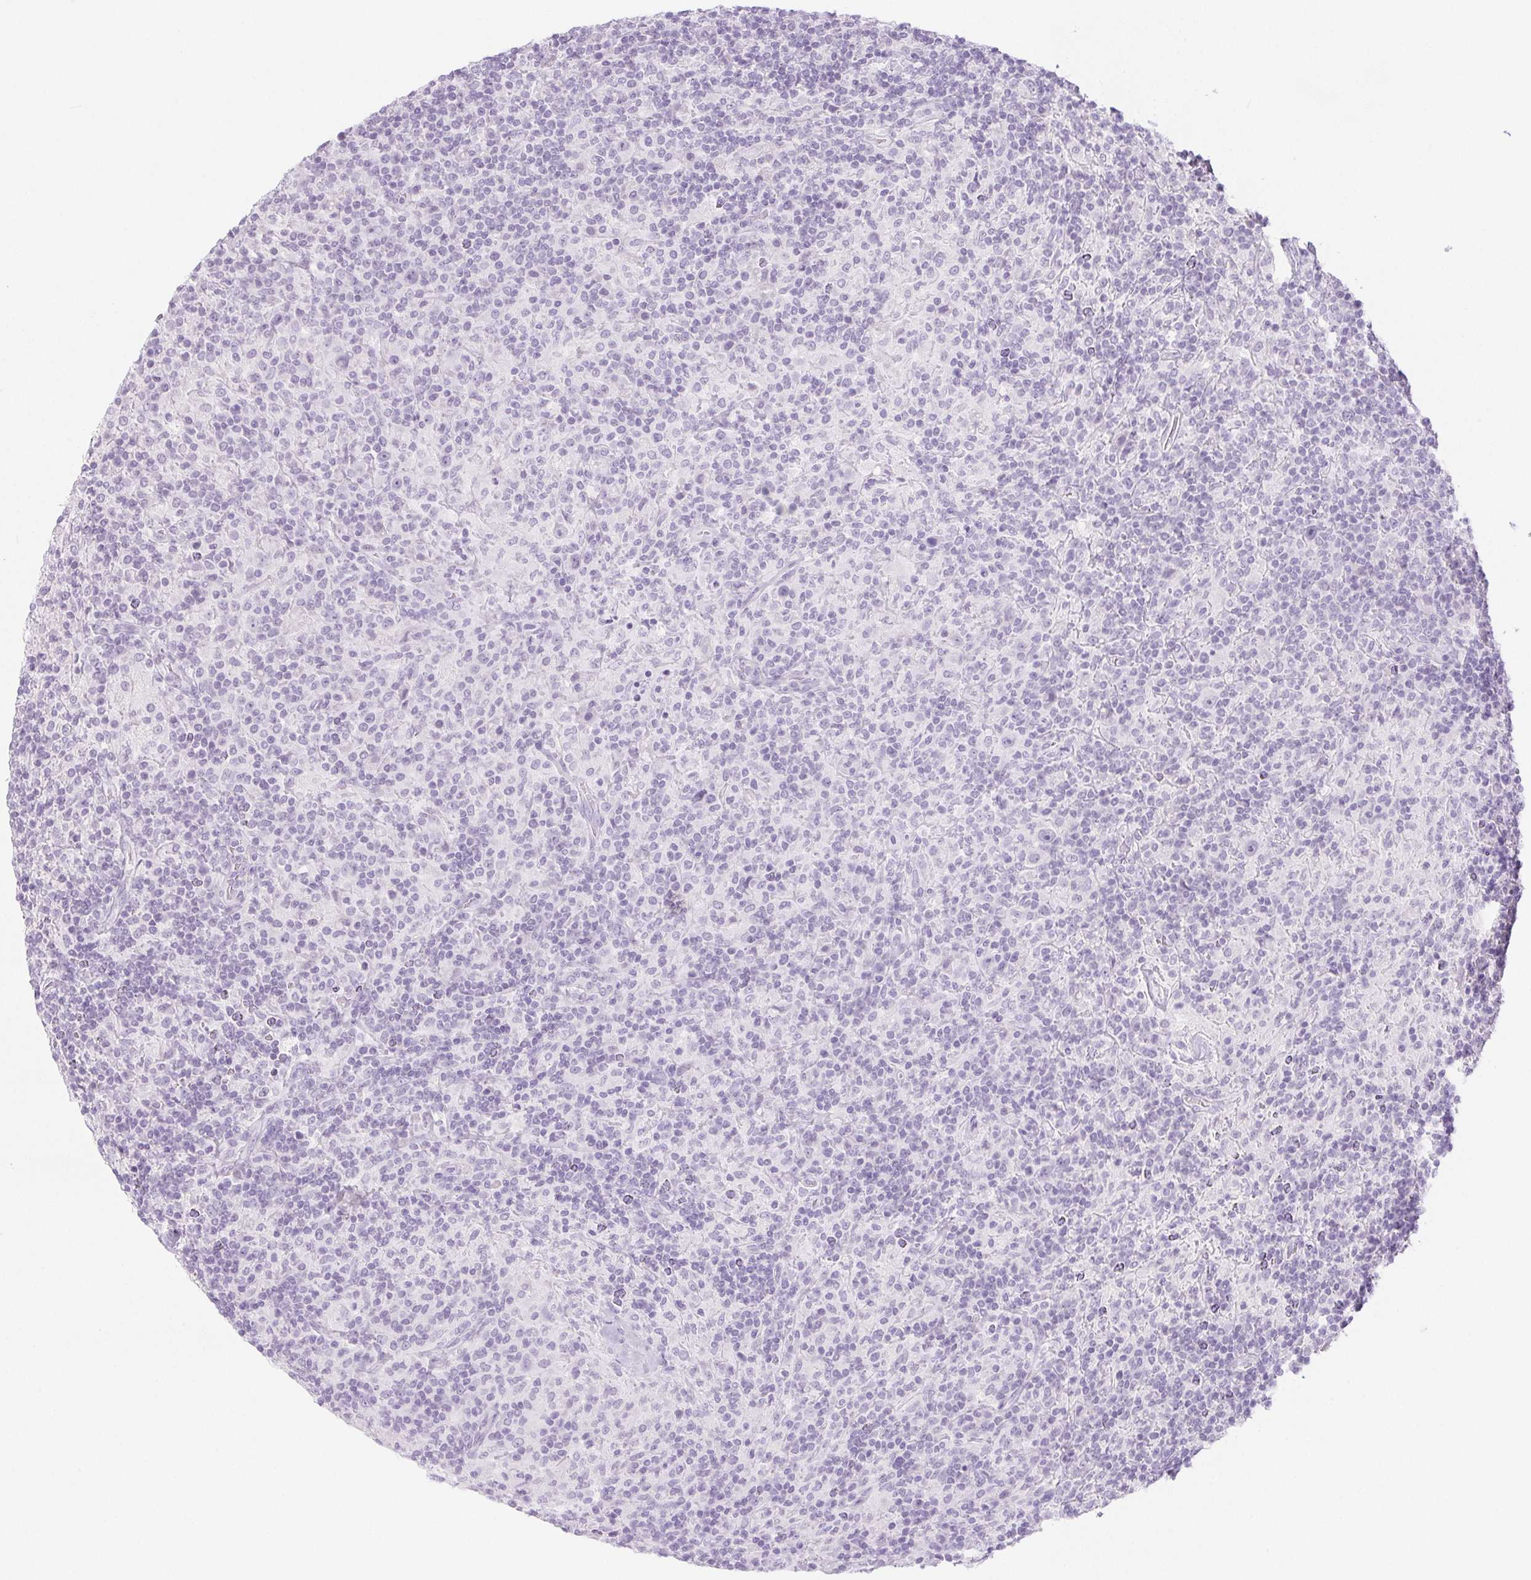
{"staining": {"intensity": "negative", "quantity": "none", "location": "none"}, "tissue": "lymphoma", "cell_type": "Tumor cells", "image_type": "cancer", "snomed": [{"axis": "morphology", "description": "Hodgkin's disease, NOS"}, {"axis": "topography", "description": "Lymph node"}], "caption": "This is an immunohistochemistry (IHC) micrograph of human Hodgkin's disease. There is no positivity in tumor cells.", "gene": "SPRR3", "patient": {"sex": "male", "age": 70}}